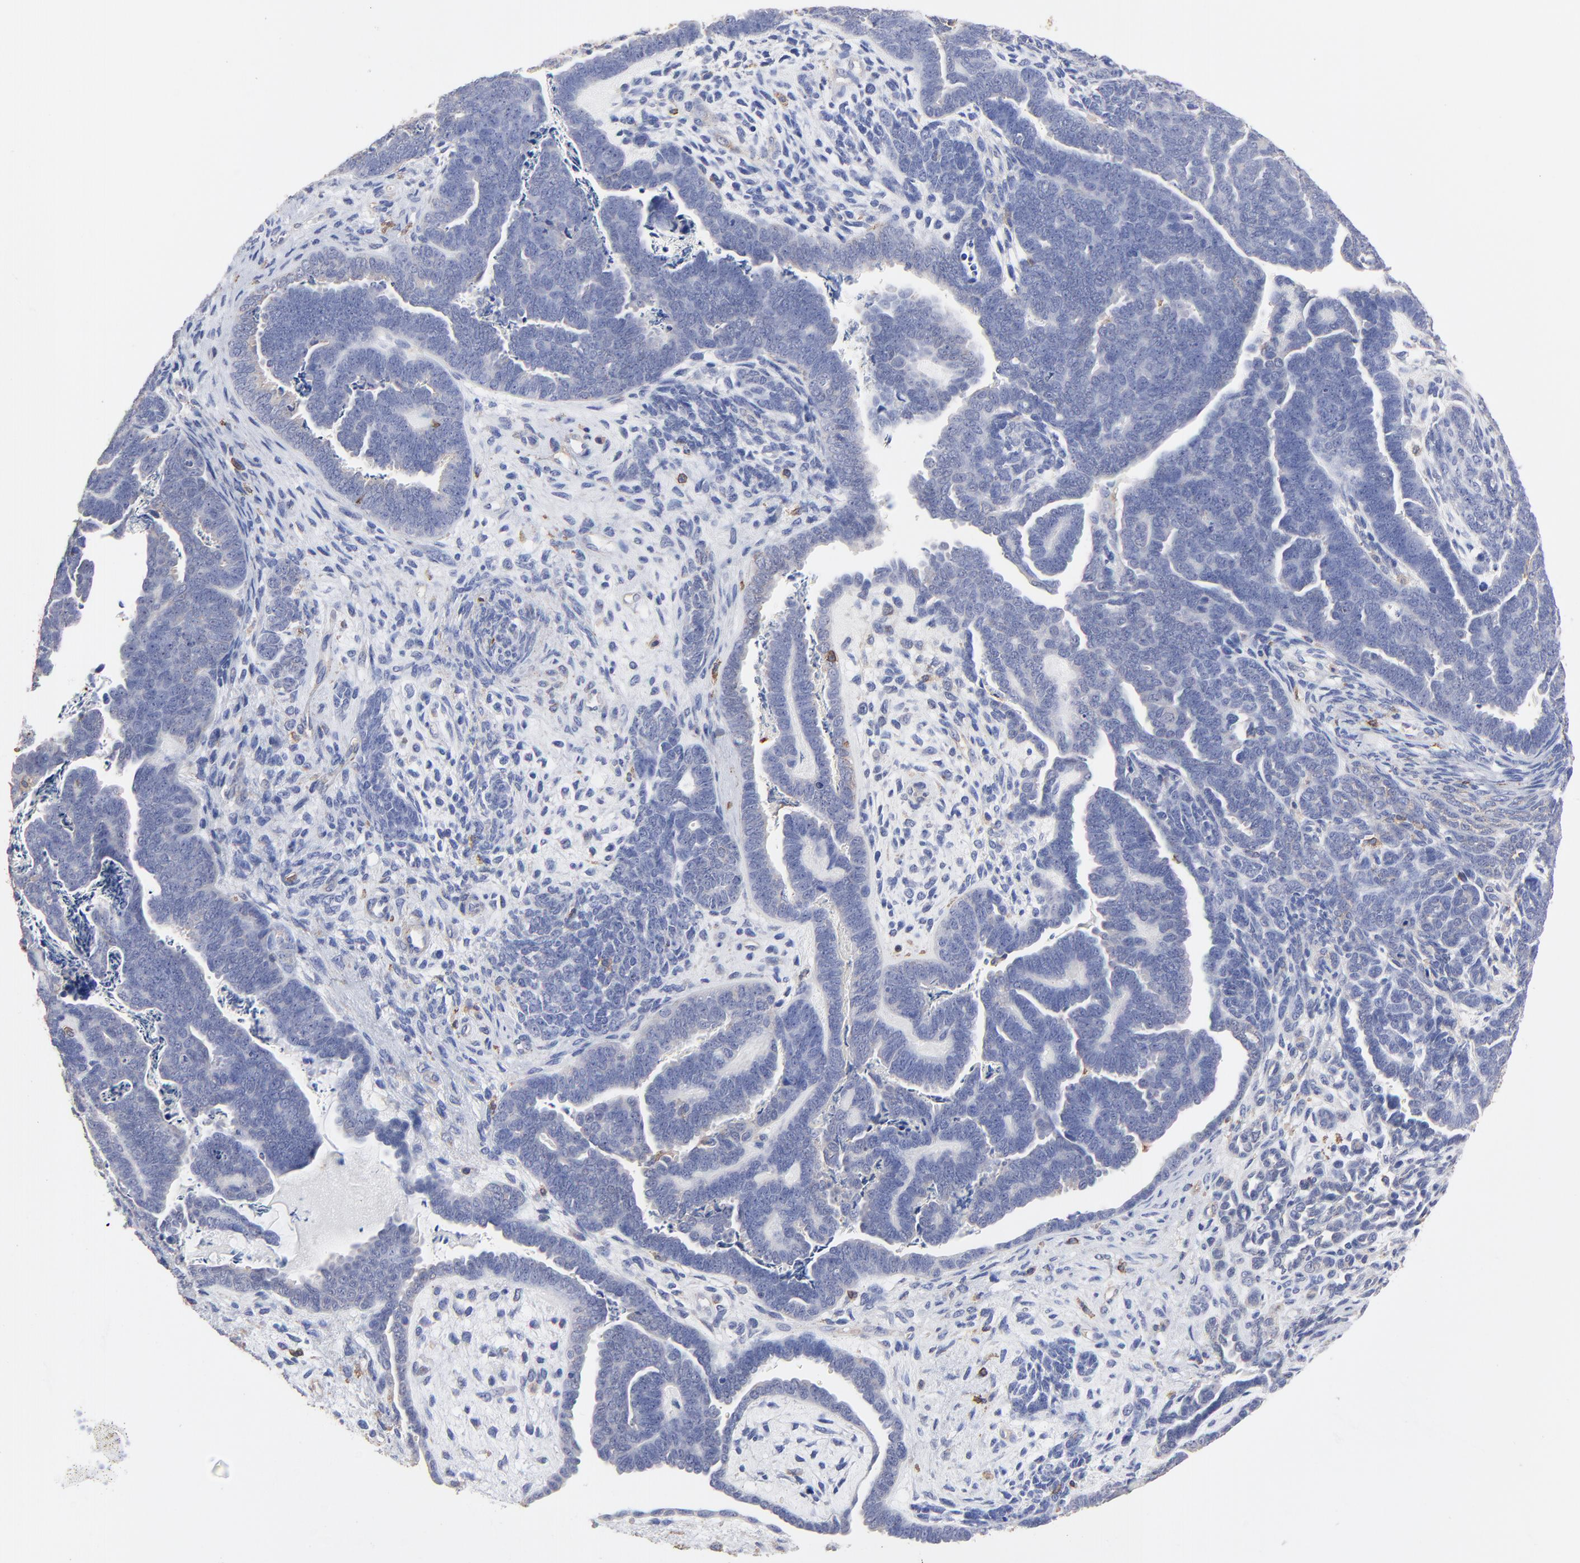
{"staining": {"intensity": "negative", "quantity": "none", "location": "none"}, "tissue": "endometrial cancer", "cell_type": "Tumor cells", "image_type": "cancer", "snomed": [{"axis": "morphology", "description": "Neoplasm, malignant, NOS"}, {"axis": "topography", "description": "Endometrium"}], "caption": "Human malignant neoplasm (endometrial) stained for a protein using immunohistochemistry (IHC) demonstrates no expression in tumor cells.", "gene": "ASL", "patient": {"sex": "female", "age": 74}}